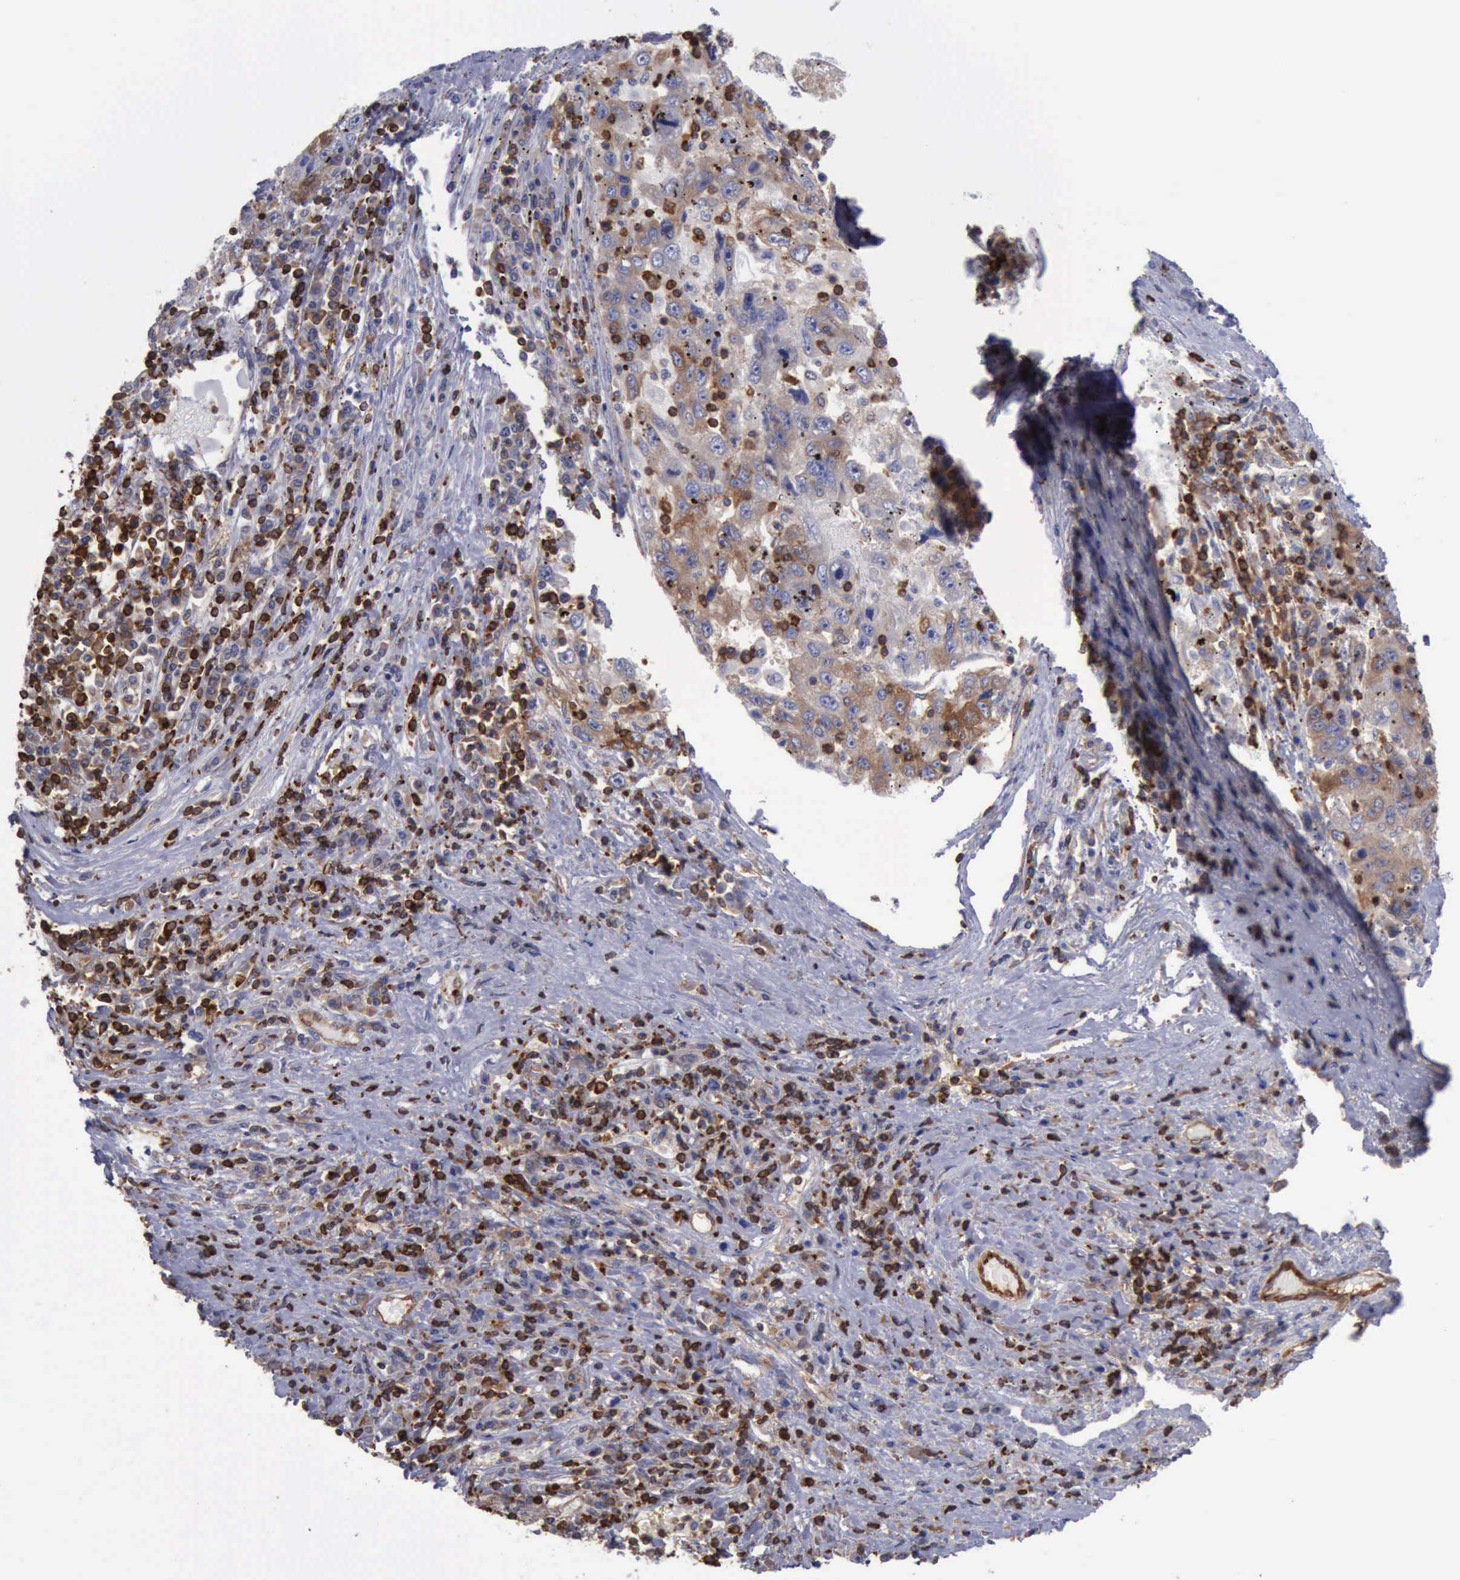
{"staining": {"intensity": "moderate", "quantity": ">75%", "location": "cytoplasmic/membranous"}, "tissue": "liver cancer", "cell_type": "Tumor cells", "image_type": "cancer", "snomed": [{"axis": "morphology", "description": "Carcinoma, Hepatocellular, NOS"}, {"axis": "topography", "description": "Liver"}], "caption": "A medium amount of moderate cytoplasmic/membranous staining is present in about >75% of tumor cells in liver cancer (hepatocellular carcinoma) tissue.", "gene": "PDCD4", "patient": {"sex": "male", "age": 49}}